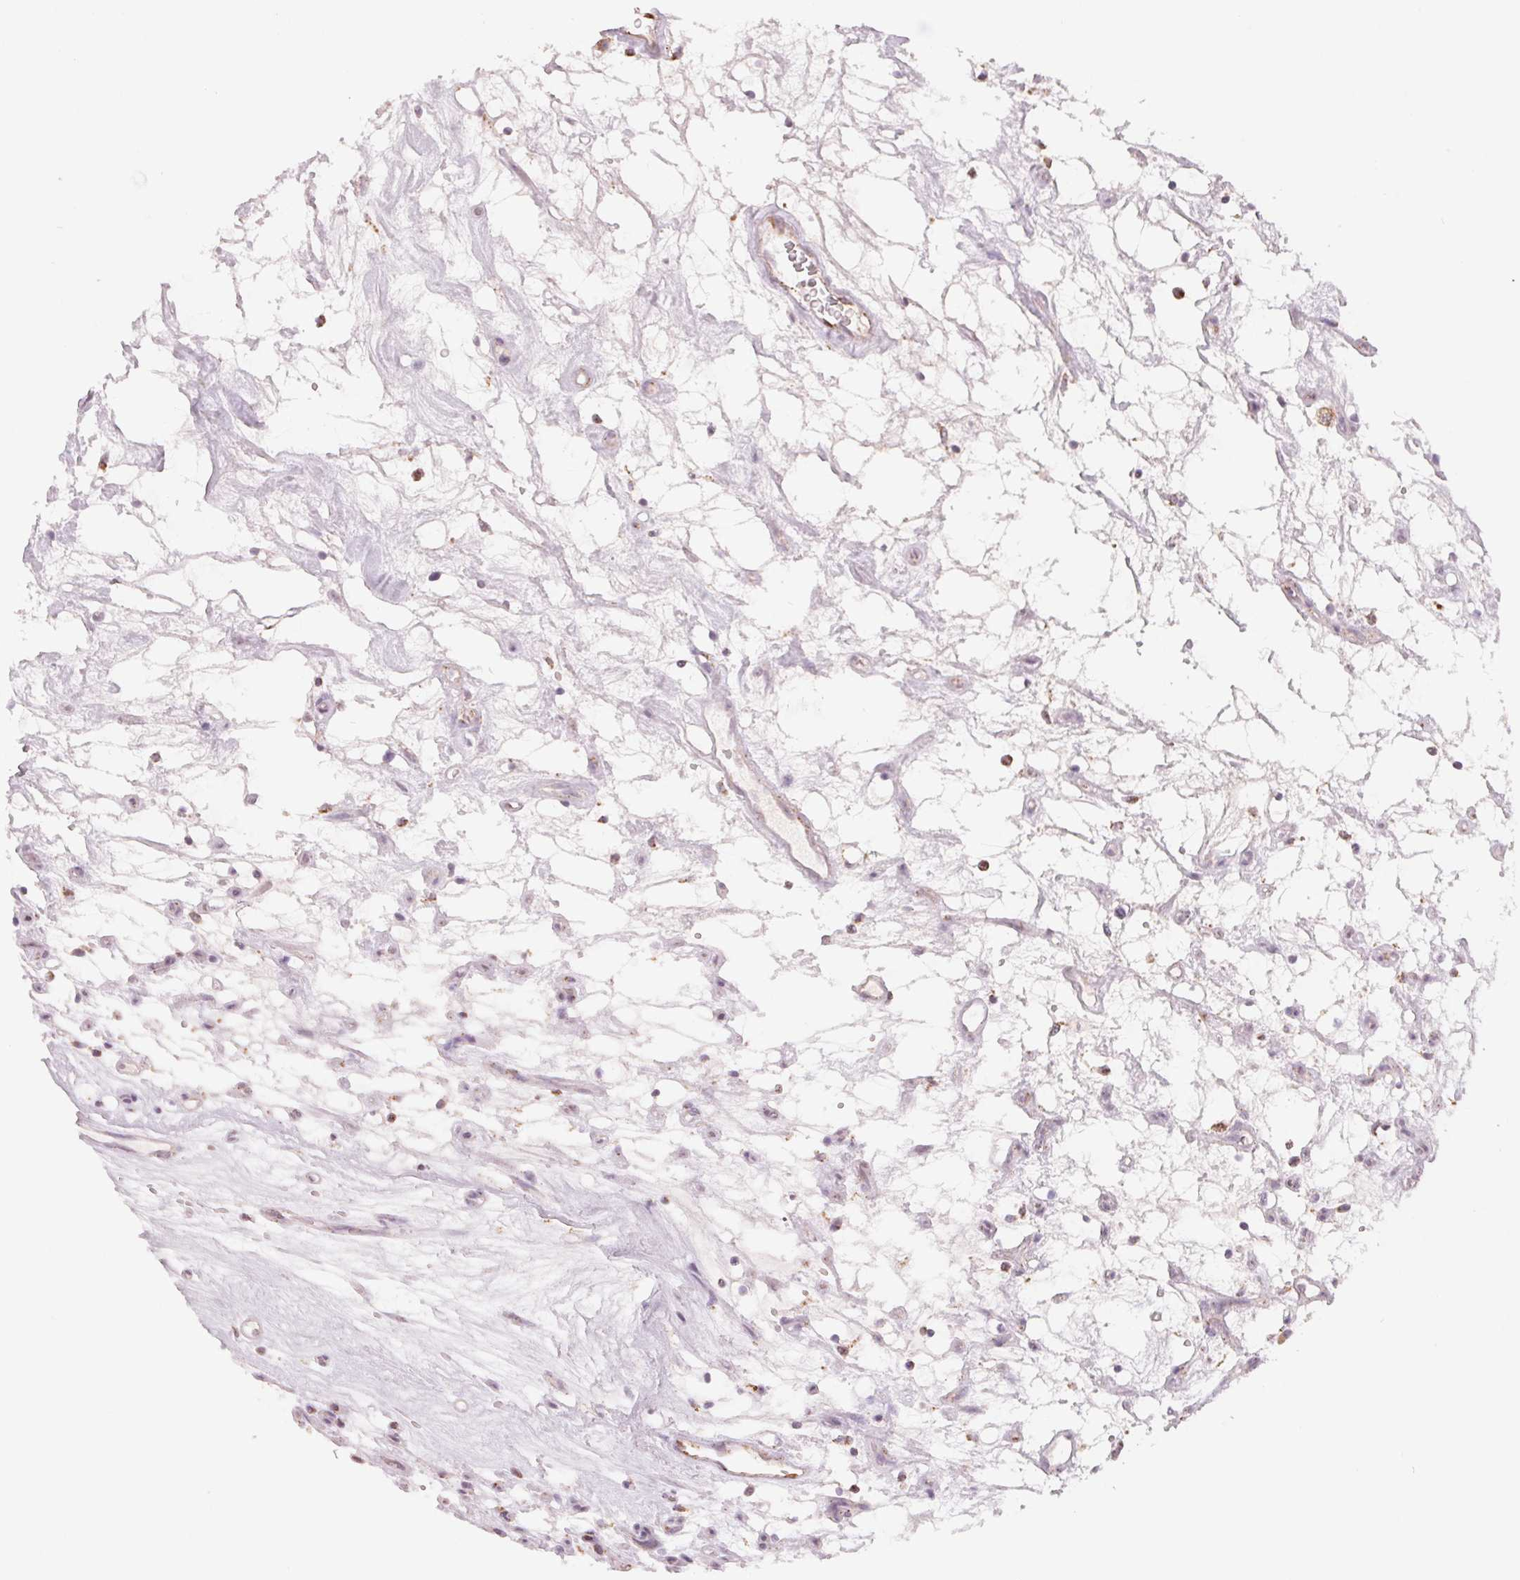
{"staining": {"intensity": "negative", "quantity": "none", "location": "none"}, "tissue": "renal cancer", "cell_type": "Tumor cells", "image_type": "cancer", "snomed": [{"axis": "morphology", "description": "Adenocarcinoma, NOS"}, {"axis": "topography", "description": "Kidney"}], "caption": "Tumor cells are negative for protein expression in human renal cancer. The staining was performed using DAB to visualize the protein expression in brown, while the nuclei were stained in blue with hematoxylin (Magnification: 20x).", "gene": "HINT2", "patient": {"sex": "female", "age": 69}}